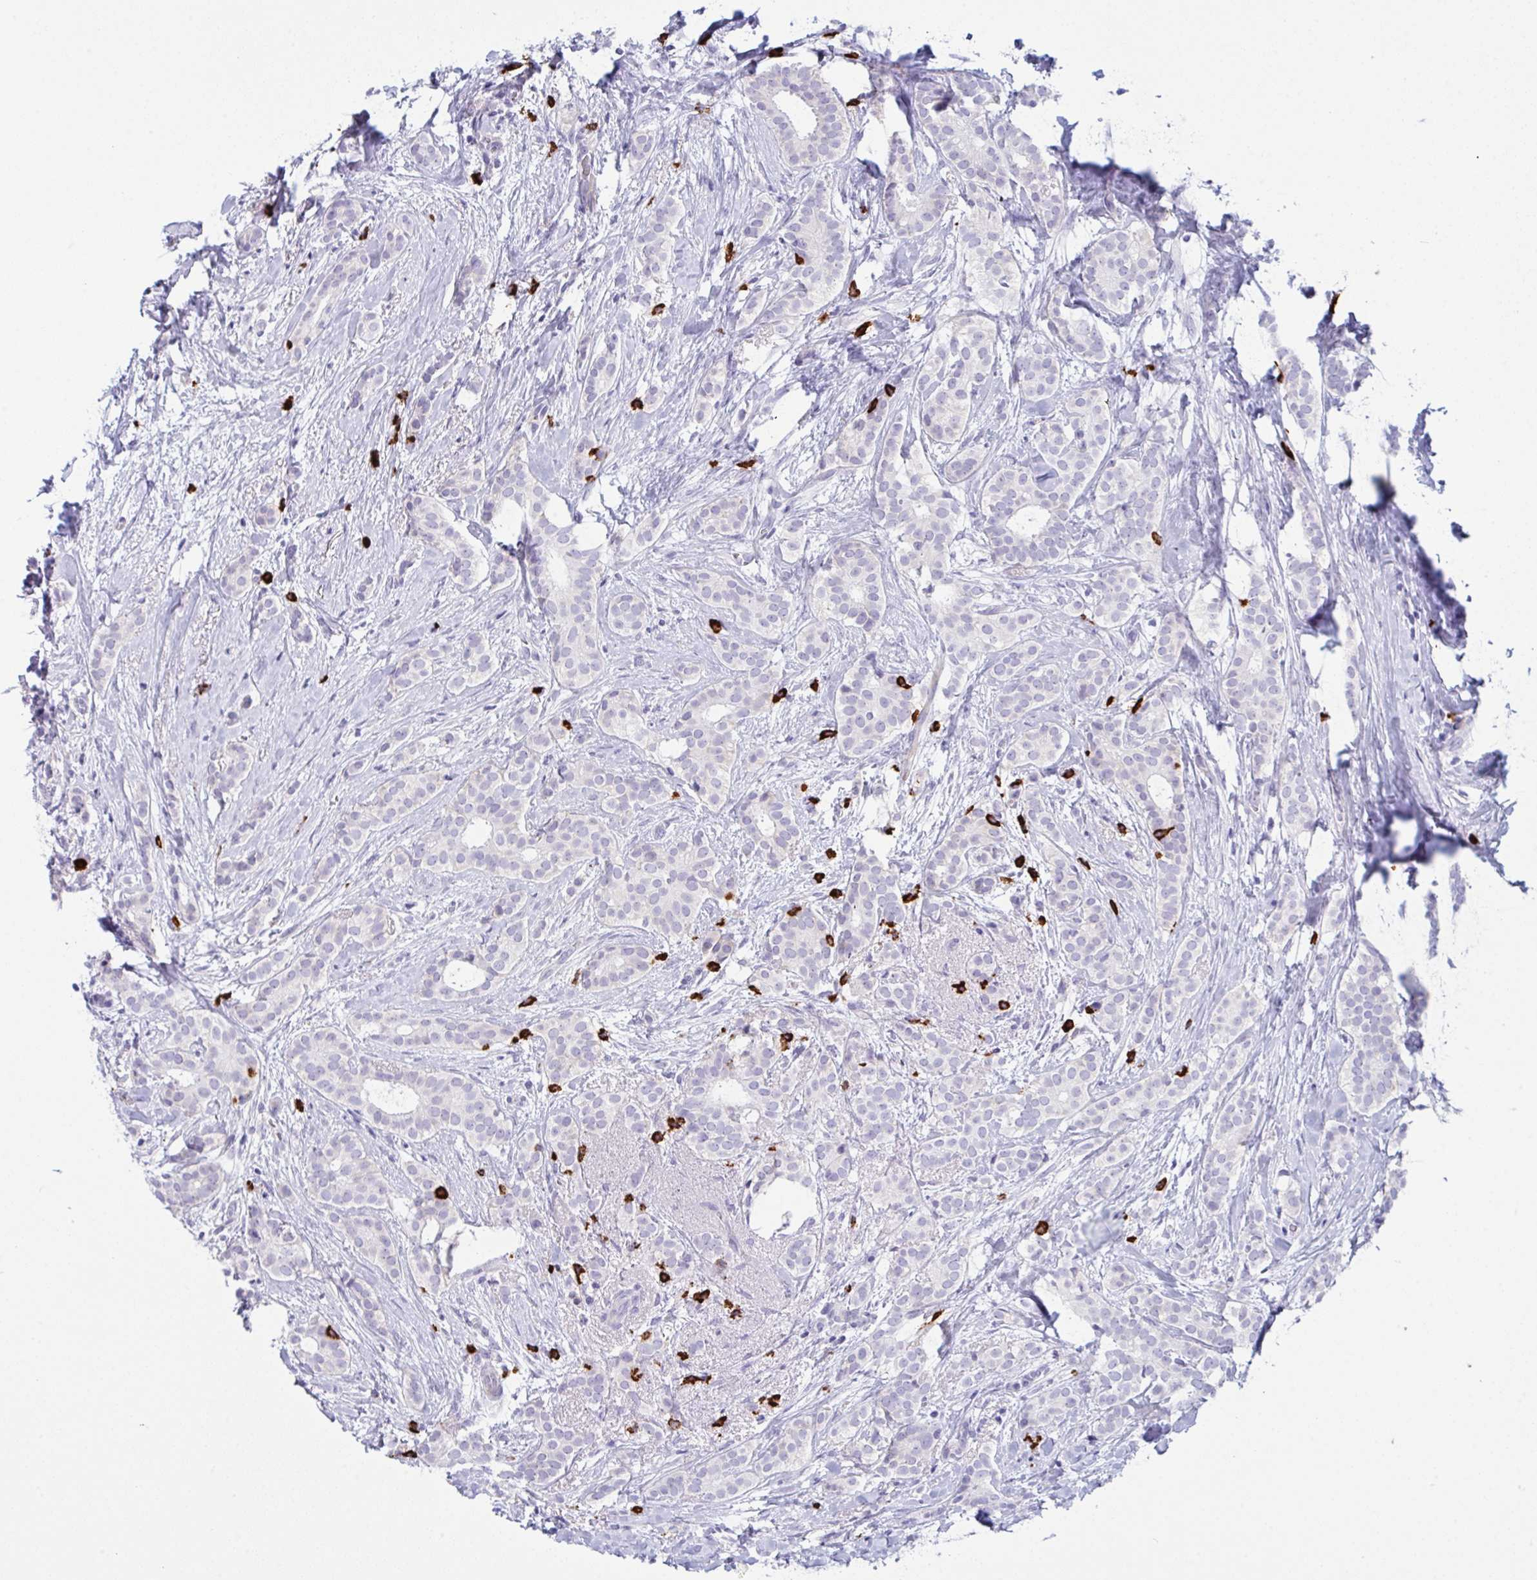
{"staining": {"intensity": "negative", "quantity": "none", "location": "none"}, "tissue": "breast cancer", "cell_type": "Tumor cells", "image_type": "cancer", "snomed": [{"axis": "morphology", "description": "Duct carcinoma"}, {"axis": "topography", "description": "Breast"}], "caption": "DAB (3,3'-diaminobenzidine) immunohistochemical staining of invasive ductal carcinoma (breast) demonstrates no significant expression in tumor cells.", "gene": "ZNF684", "patient": {"sex": "female", "age": 65}}